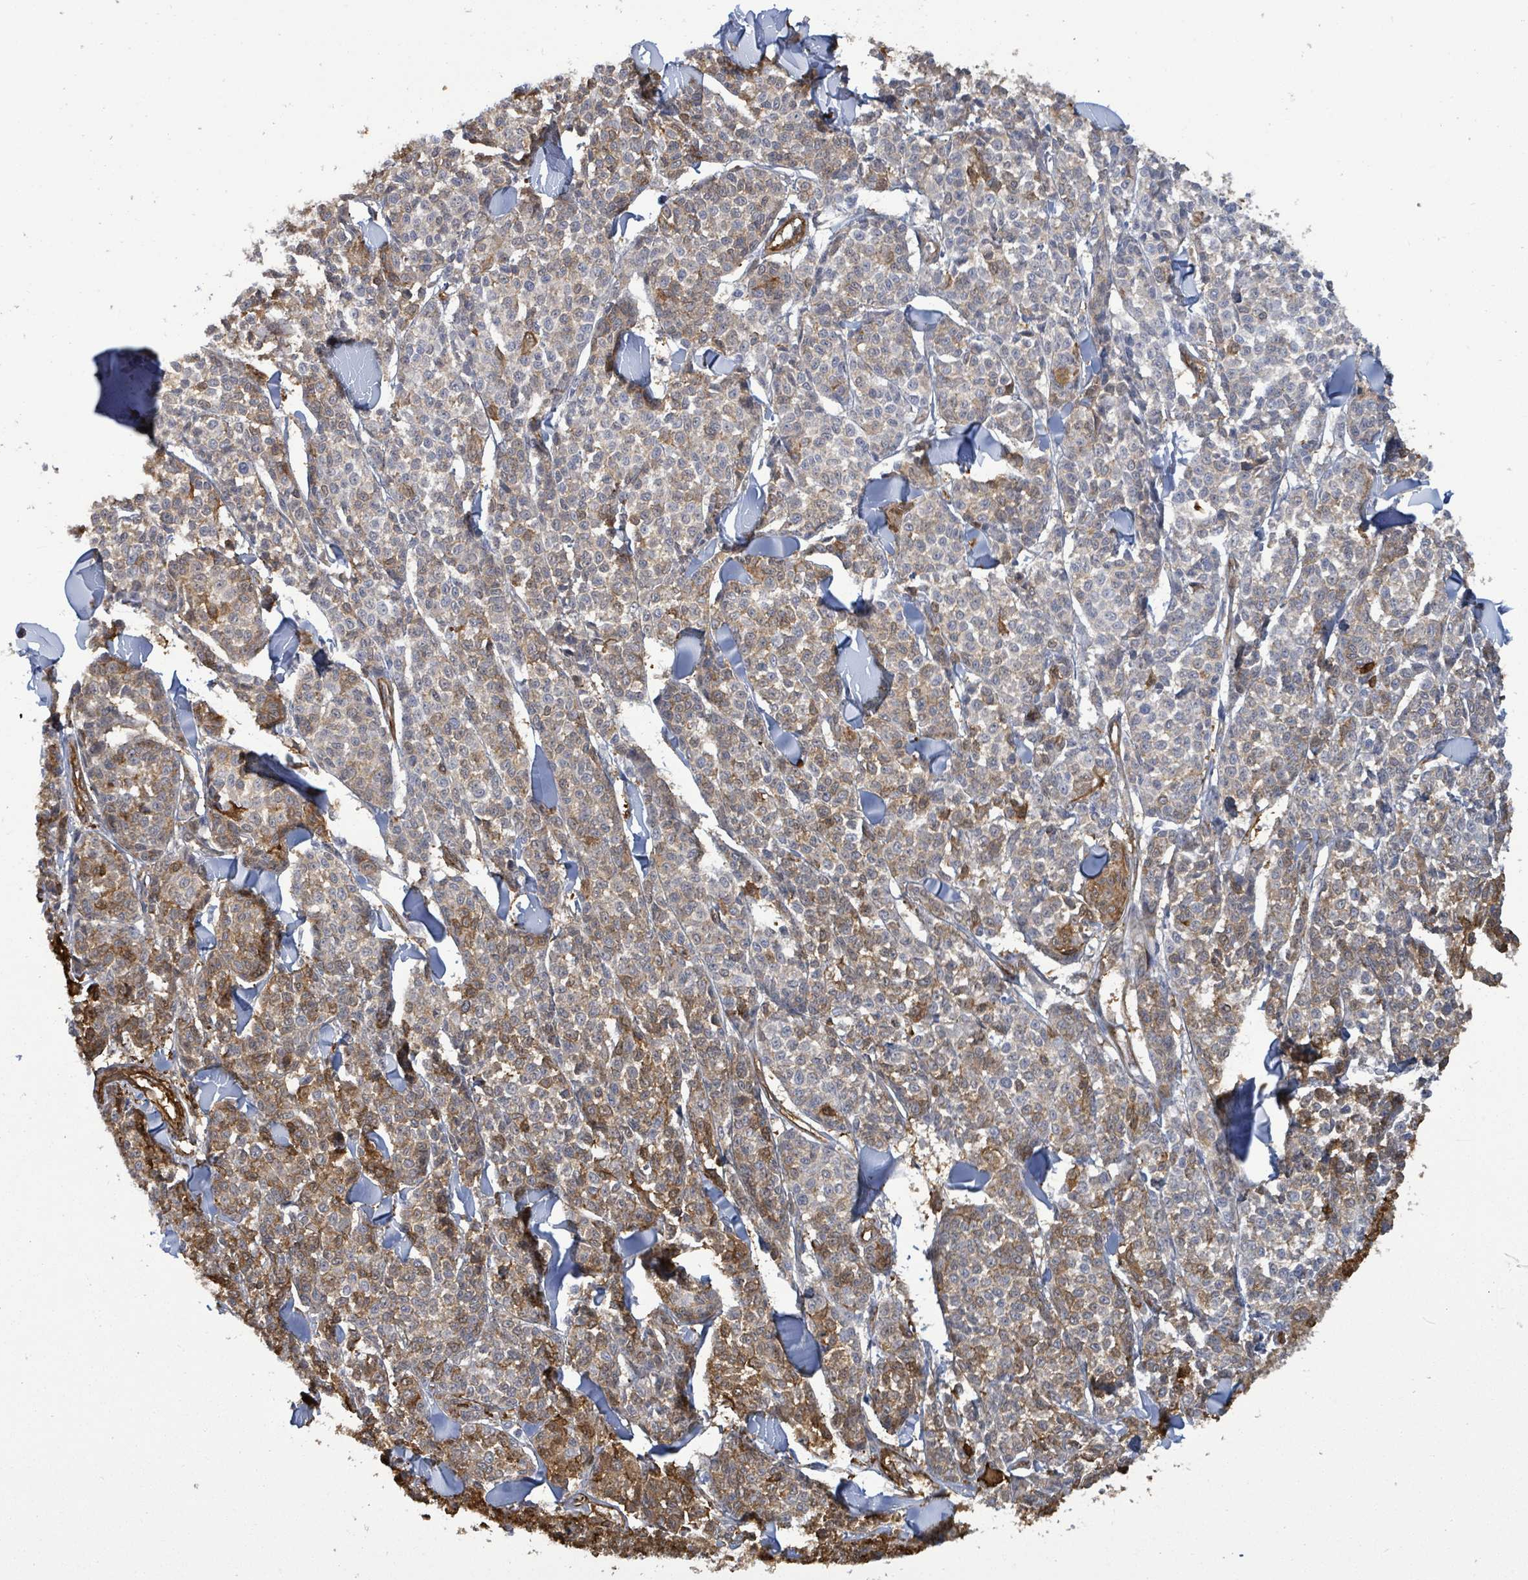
{"staining": {"intensity": "moderate", "quantity": "<25%", "location": "cytoplasmic/membranous"}, "tissue": "melanoma", "cell_type": "Tumor cells", "image_type": "cancer", "snomed": [{"axis": "morphology", "description": "Malignant melanoma, NOS"}, {"axis": "topography", "description": "Skin"}], "caption": "Melanoma tissue reveals moderate cytoplasmic/membranous staining in approximately <25% of tumor cells", "gene": "PRKRIP1", "patient": {"sex": "male", "age": 46}}